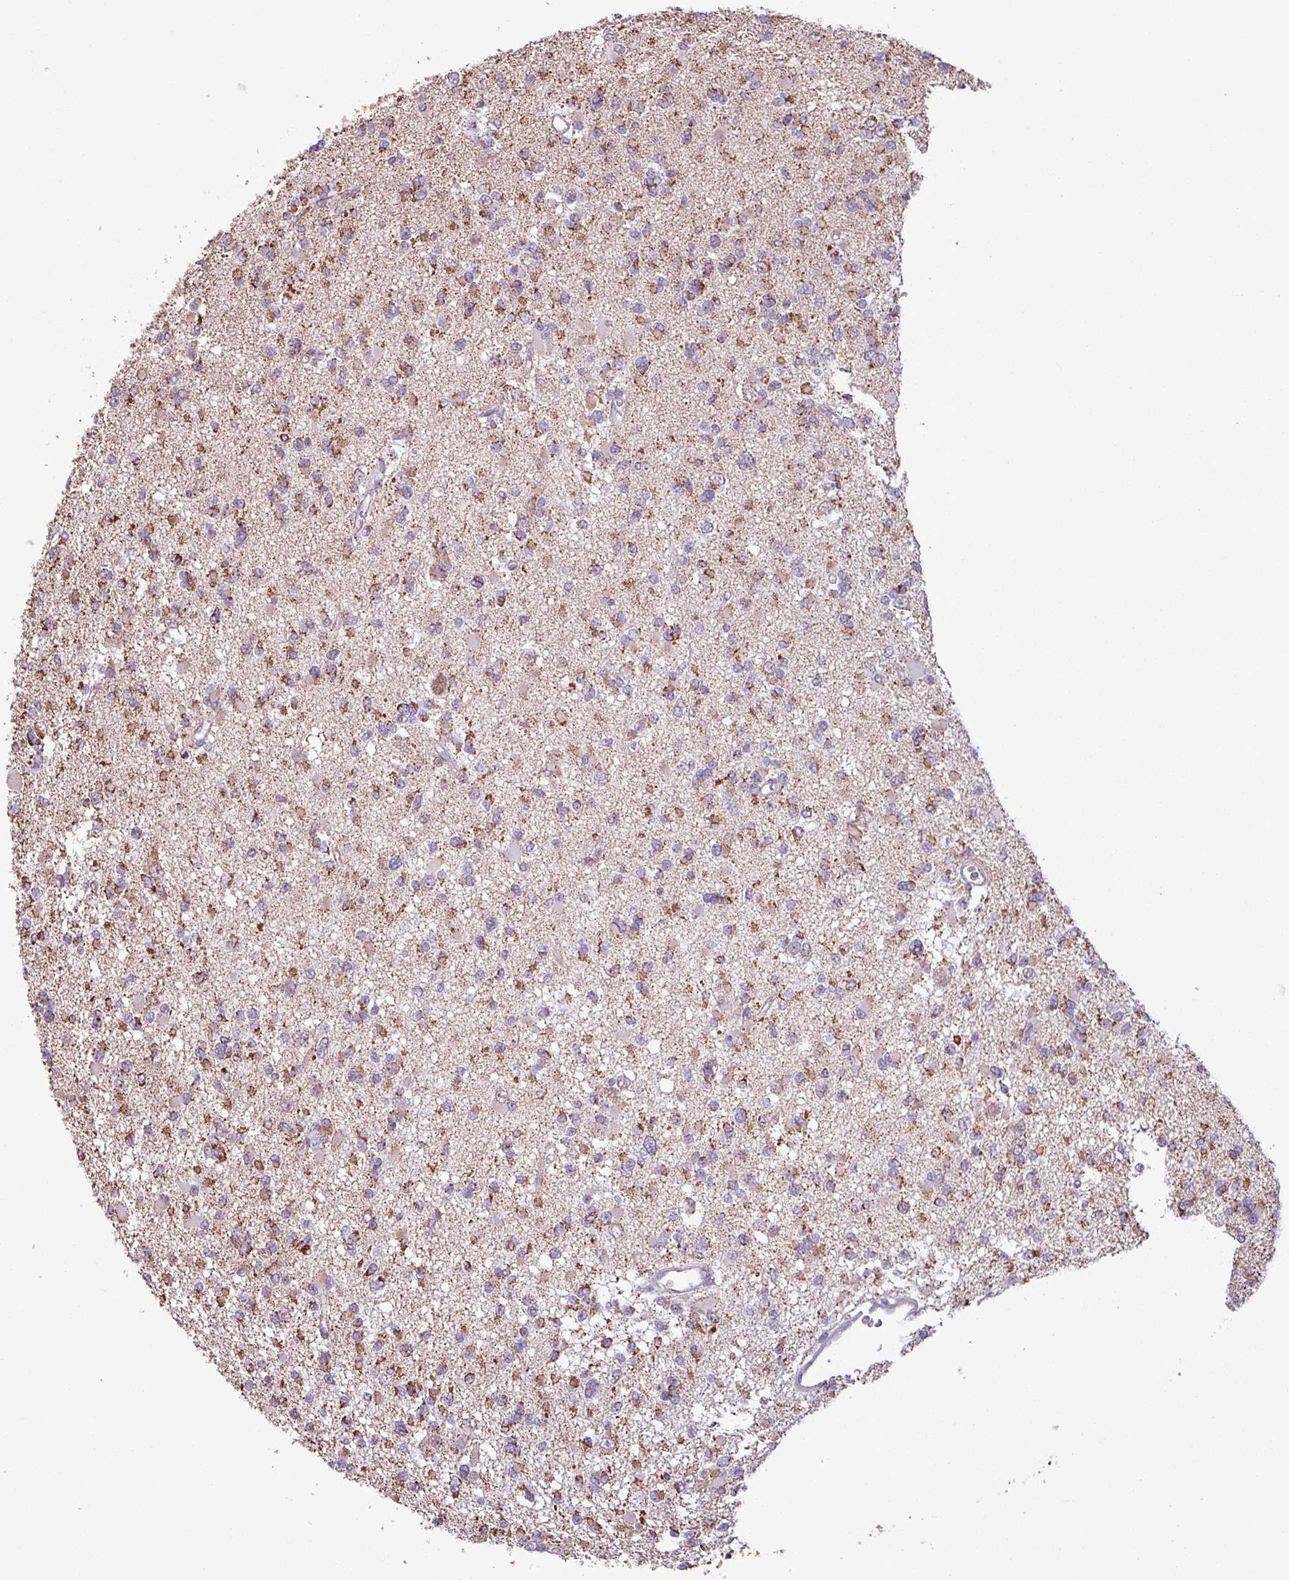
{"staining": {"intensity": "strong", "quantity": ">75%", "location": "cytoplasmic/membranous"}, "tissue": "glioma", "cell_type": "Tumor cells", "image_type": "cancer", "snomed": [{"axis": "morphology", "description": "Glioma, malignant, Low grade"}, {"axis": "topography", "description": "Brain"}], "caption": "Approximately >75% of tumor cells in glioma reveal strong cytoplasmic/membranous protein staining as visualized by brown immunohistochemical staining.", "gene": "ALG8", "patient": {"sex": "female", "age": 22}}